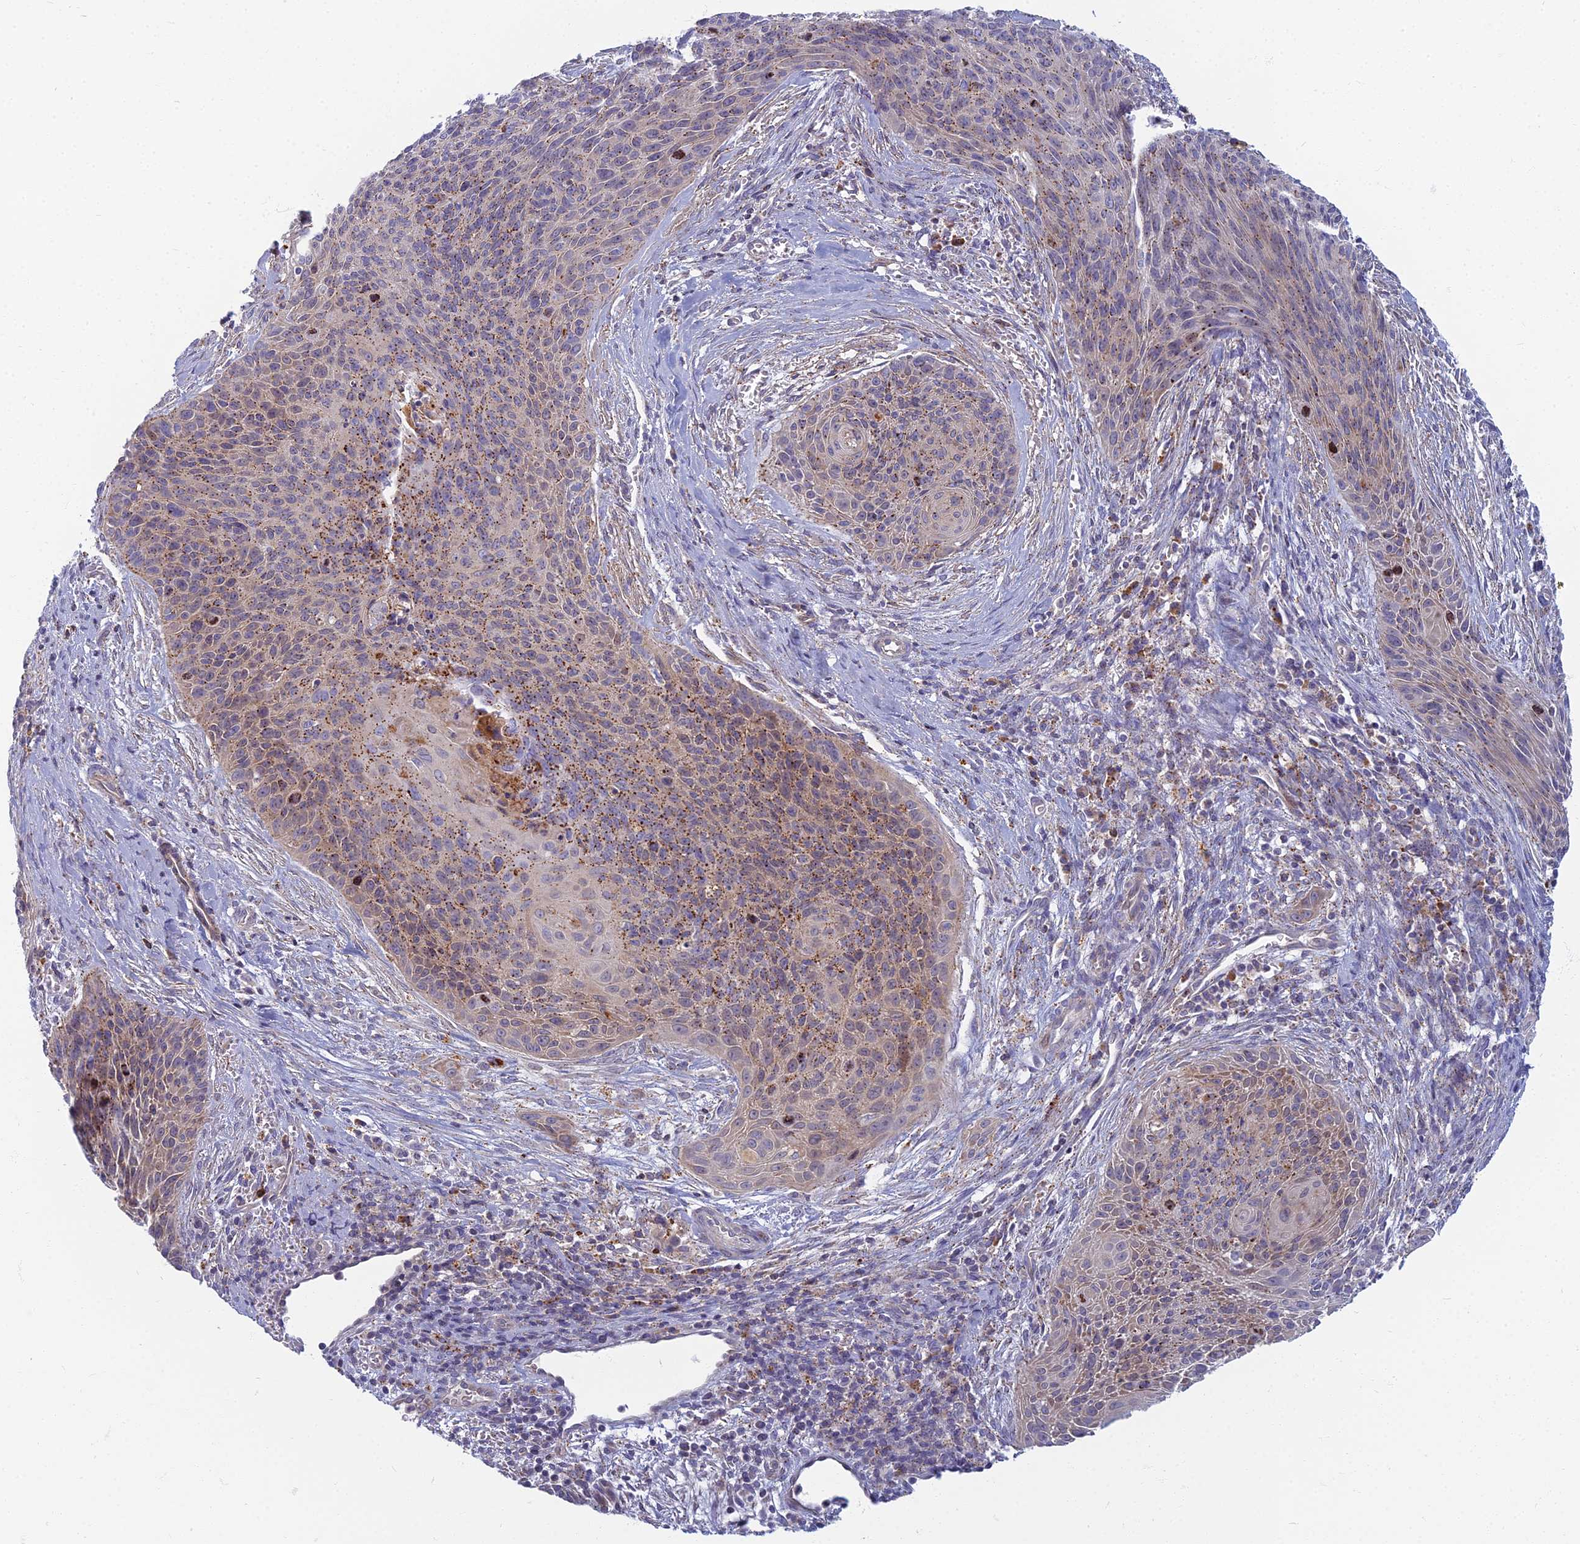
{"staining": {"intensity": "moderate", "quantity": "25%-75%", "location": "cytoplasmic/membranous"}, "tissue": "cervical cancer", "cell_type": "Tumor cells", "image_type": "cancer", "snomed": [{"axis": "morphology", "description": "Squamous cell carcinoma, NOS"}, {"axis": "topography", "description": "Cervix"}], "caption": "Cervical cancer tissue shows moderate cytoplasmic/membranous expression in approximately 25%-75% of tumor cells", "gene": "CHMP4B", "patient": {"sex": "female", "age": 55}}